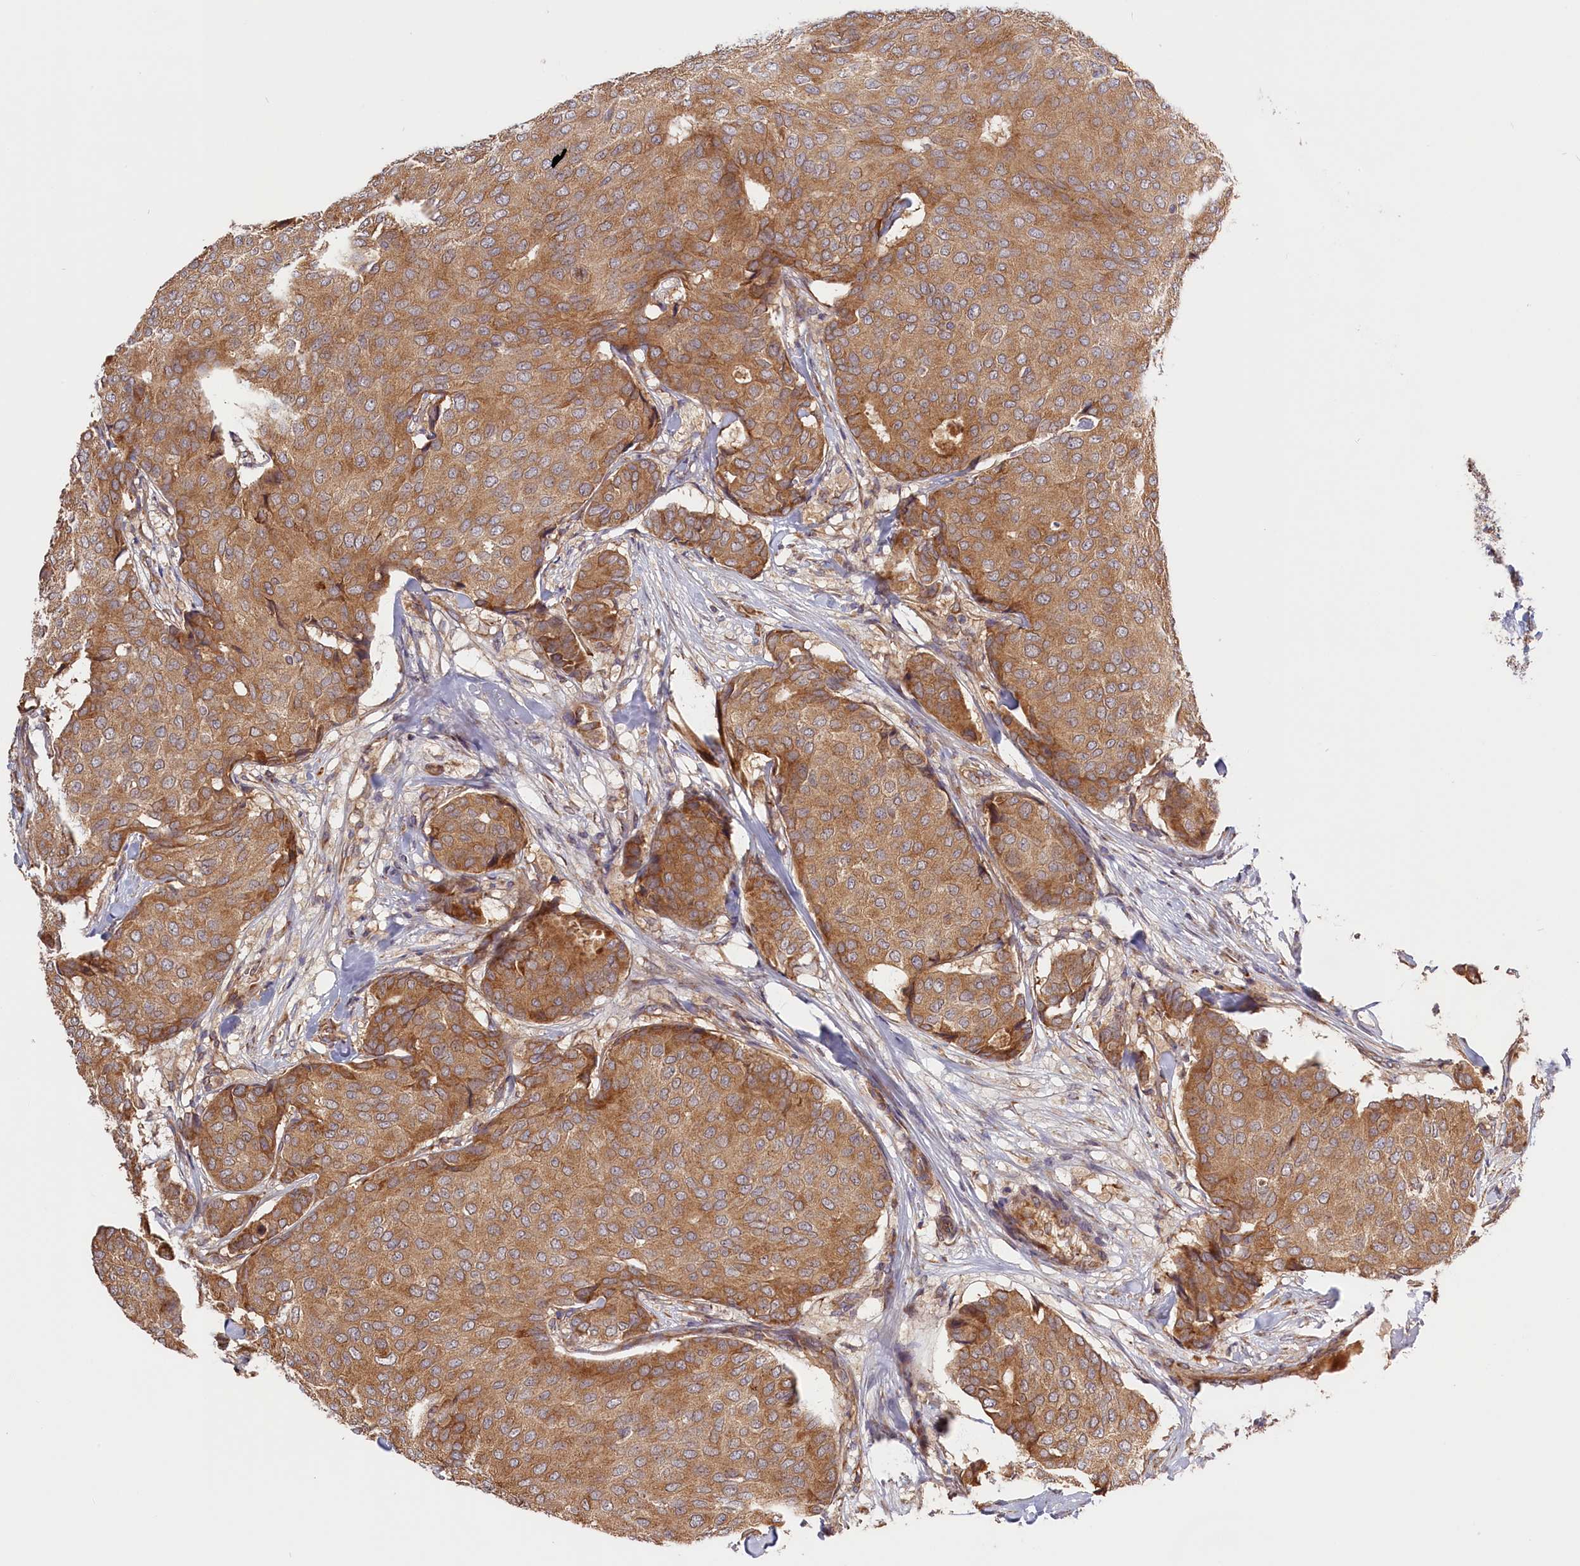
{"staining": {"intensity": "moderate", "quantity": ">75%", "location": "cytoplasmic/membranous"}, "tissue": "breast cancer", "cell_type": "Tumor cells", "image_type": "cancer", "snomed": [{"axis": "morphology", "description": "Duct carcinoma"}, {"axis": "topography", "description": "Breast"}], "caption": "Immunohistochemical staining of human breast cancer displays medium levels of moderate cytoplasmic/membranous protein positivity in about >75% of tumor cells.", "gene": "CEP44", "patient": {"sex": "female", "age": 75}}